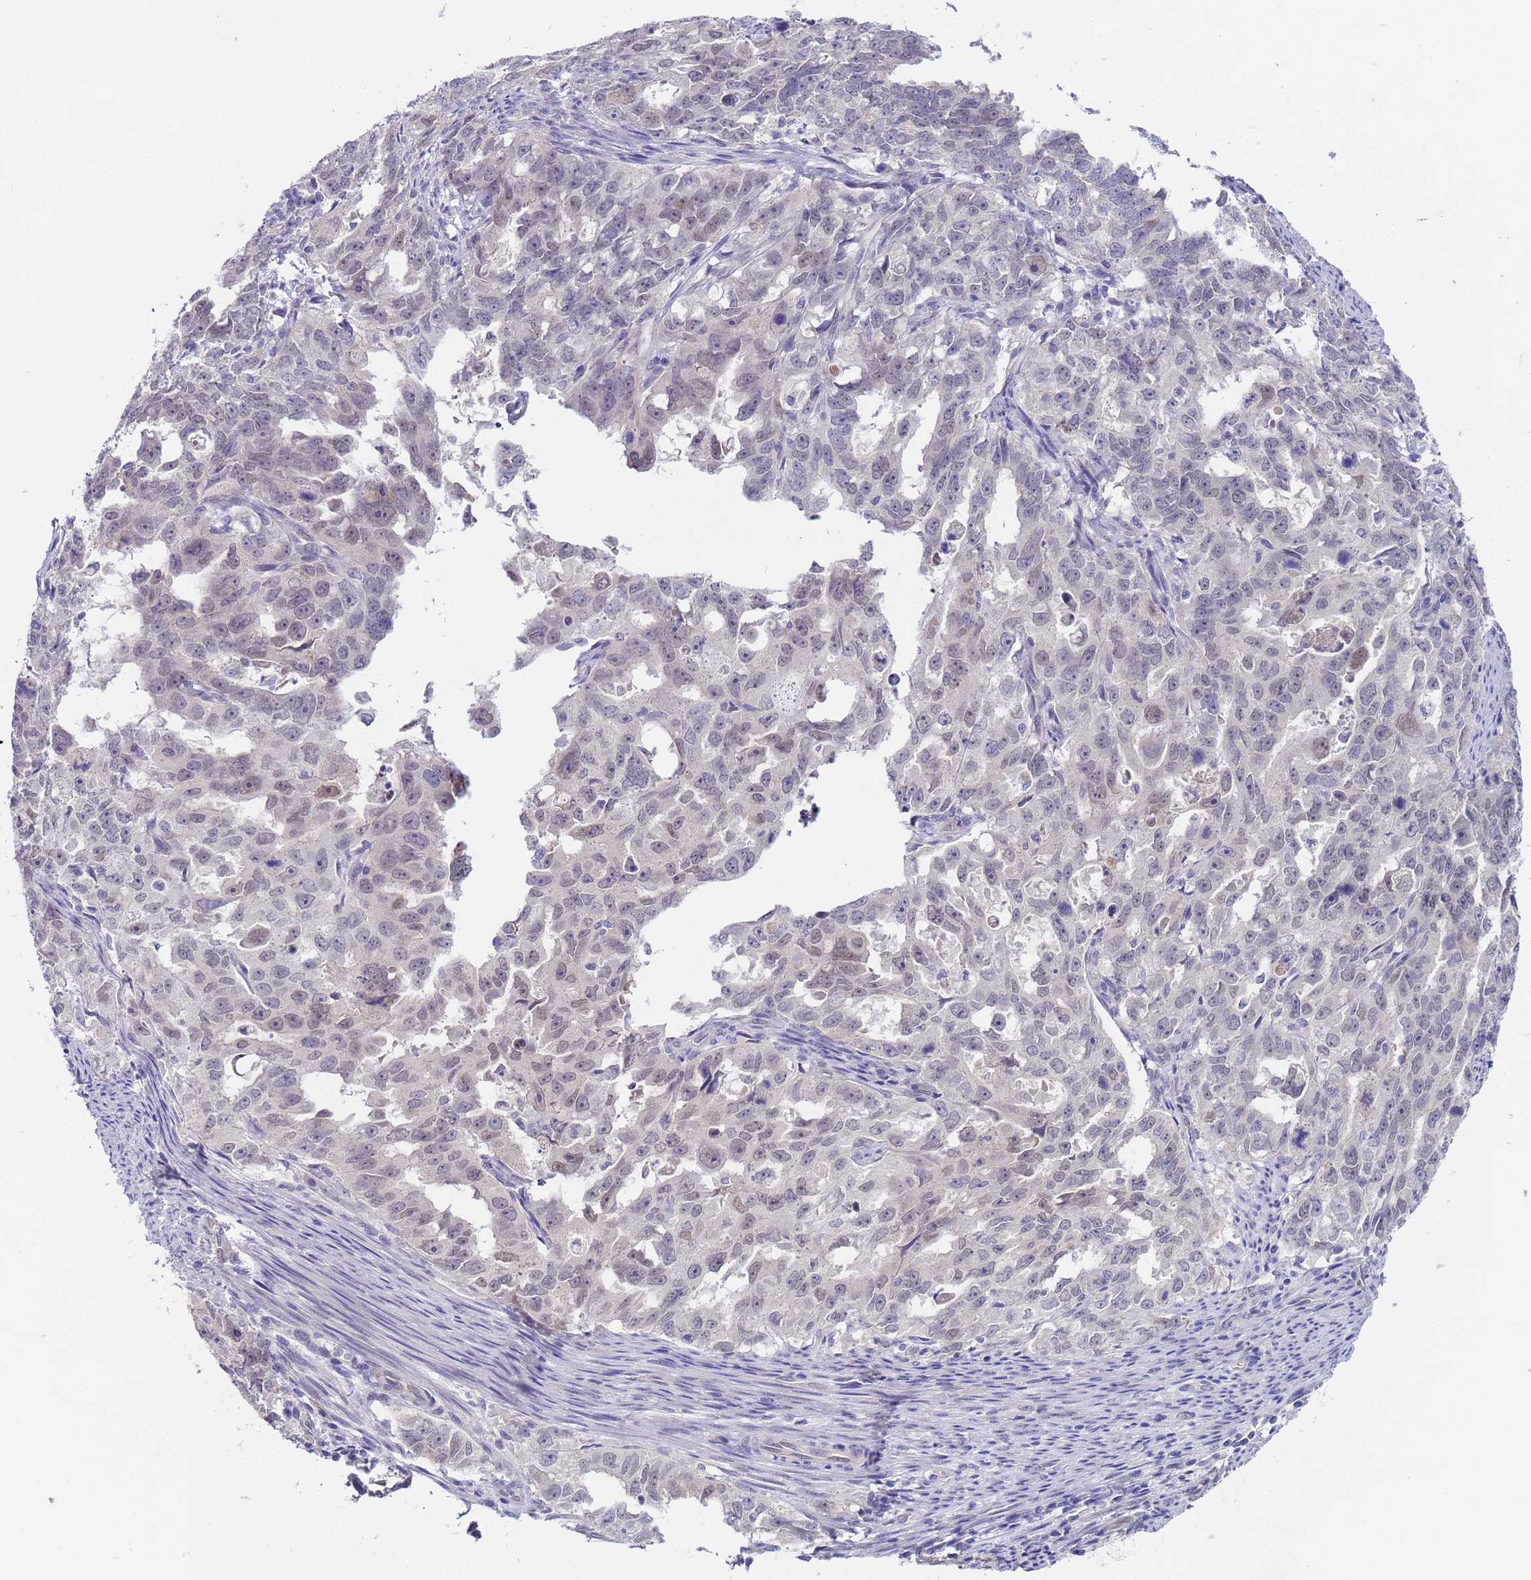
{"staining": {"intensity": "weak", "quantity": "<25%", "location": "nuclear"}, "tissue": "endometrial cancer", "cell_type": "Tumor cells", "image_type": "cancer", "snomed": [{"axis": "morphology", "description": "Adenocarcinoma, NOS"}, {"axis": "topography", "description": "Endometrium"}], "caption": "Tumor cells are negative for brown protein staining in adenocarcinoma (endometrial).", "gene": "TRMT10A", "patient": {"sex": "female", "age": 65}}